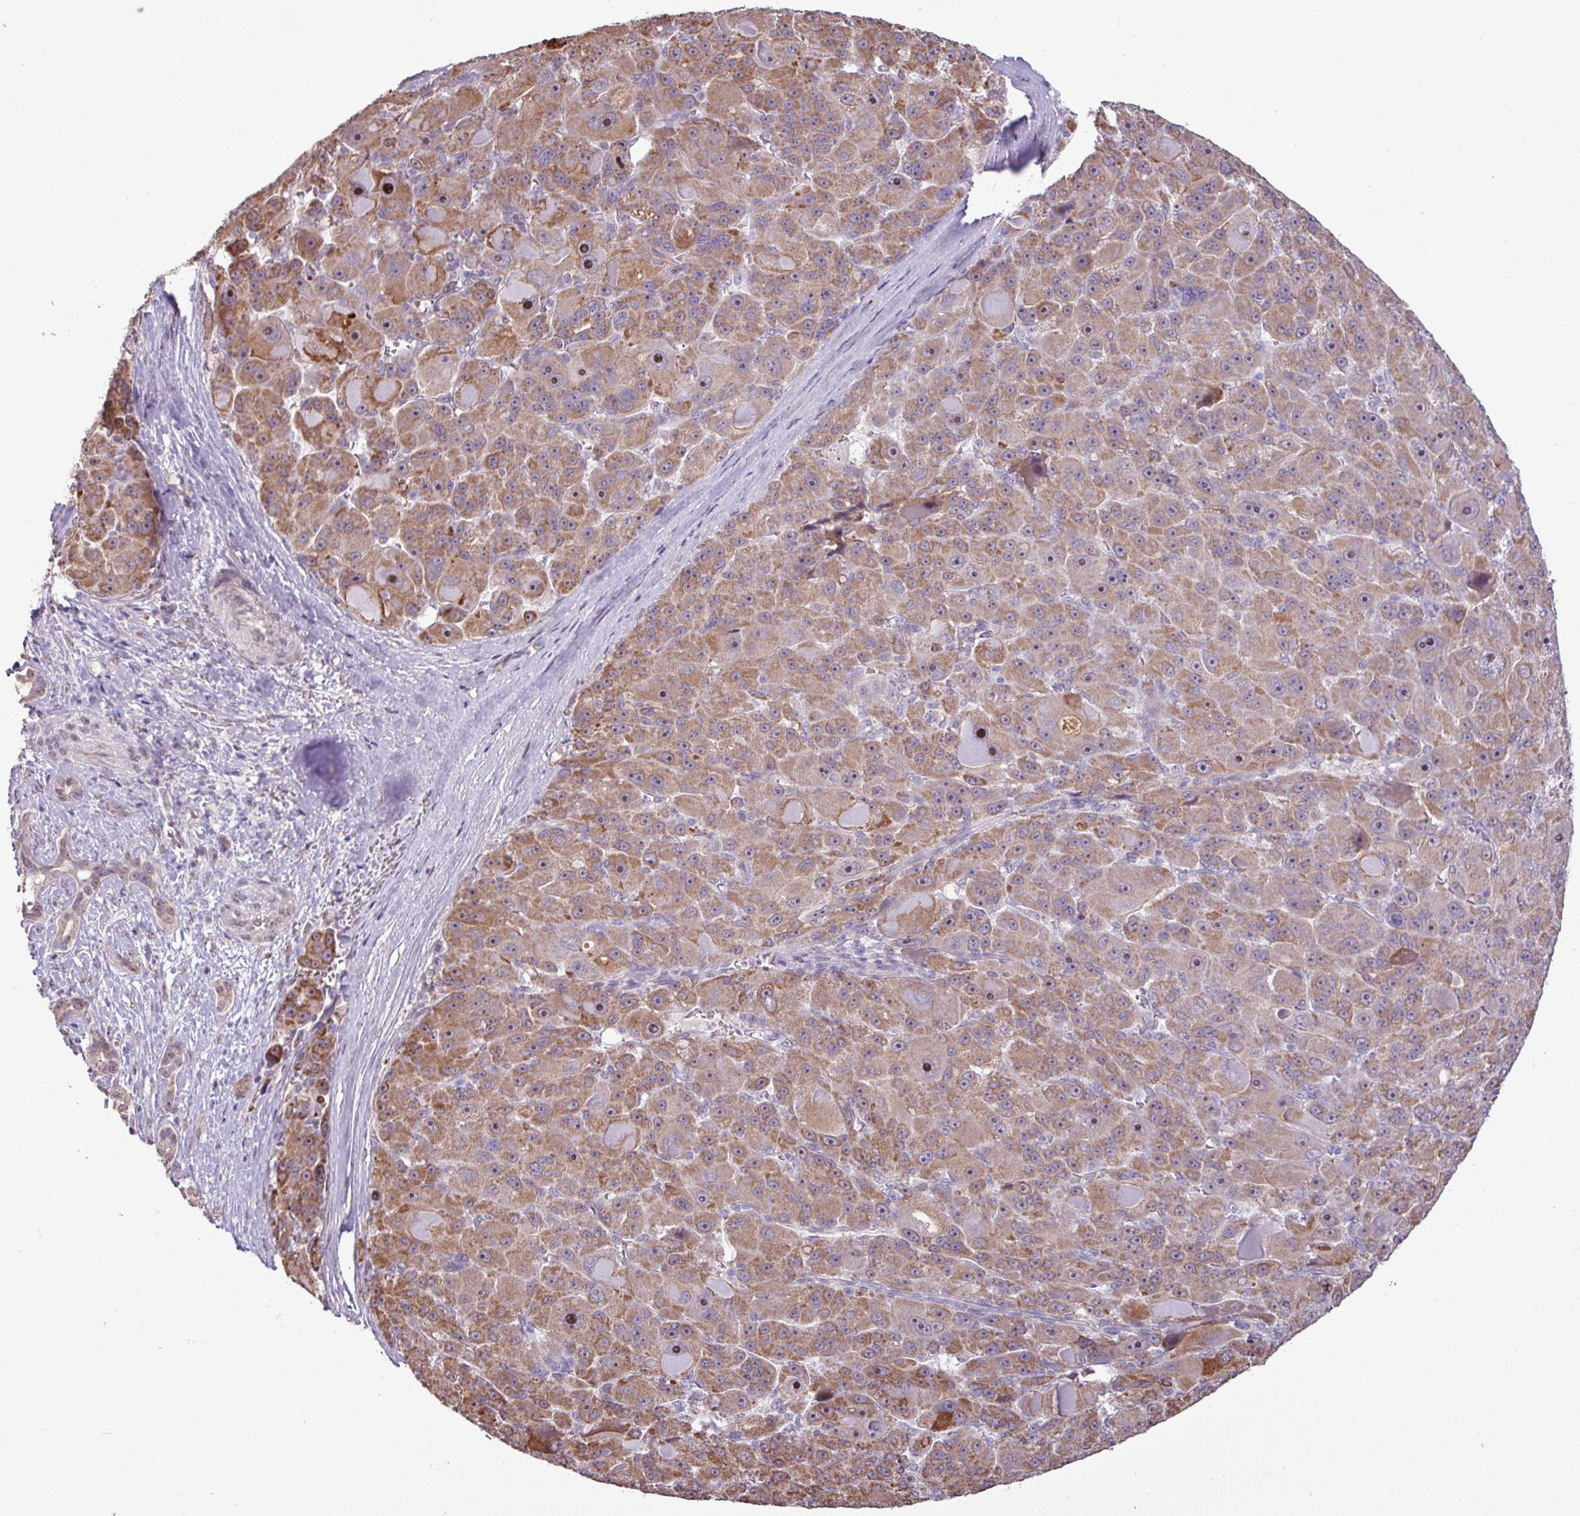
{"staining": {"intensity": "moderate", "quantity": ">75%", "location": "cytoplasmic/membranous,nuclear"}, "tissue": "liver cancer", "cell_type": "Tumor cells", "image_type": "cancer", "snomed": [{"axis": "morphology", "description": "Carcinoma, Hepatocellular, NOS"}, {"axis": "topography", "description": "Liver"}], "caption": "Immunohistochemical staining of liver cancer demonstrates moderate cytoplasmic/membranous and nuclear protein expression in approximately >75% of tumor cells.", "gene": "L3MBTL3", "patient": {"sex": "male", "age": 76}}